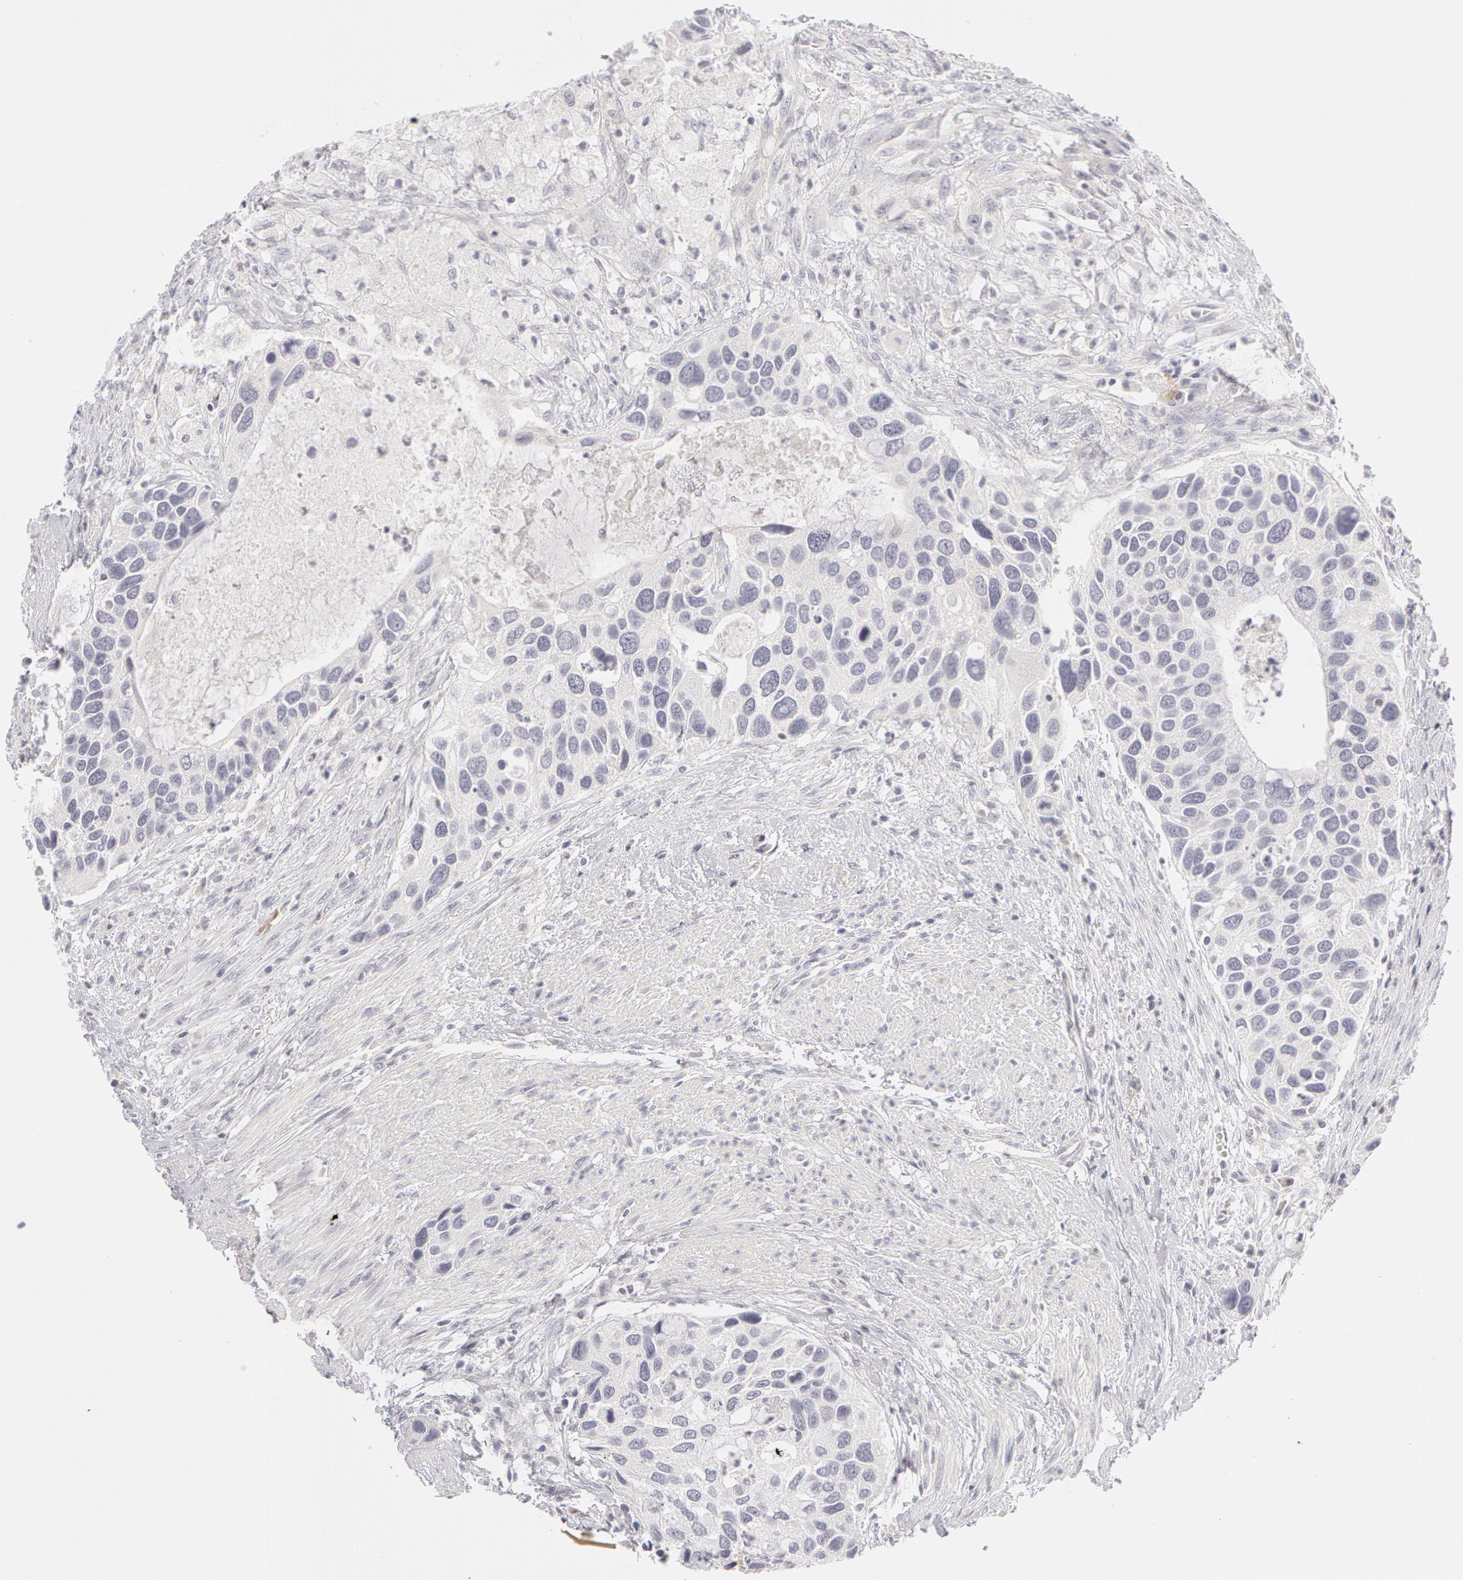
{"staining": {"intensity": "negative", "quantity": "none", "location": "none"}, "tissue": "urothelial cancer", "cell_type": "Tumor cells", "image_type": "cancer", "snomed": [{"axis": "morphology", "description": "Urothelial carcinoma, High grade"}, {"axis": "topography", "description": "Urinary bladder"}], "caption": "A histopathology image of human urothelial cancer is negative for staining in tumor cells. (Brightfield microscopy of DAB (3,3'-diaminobenzidine) immunohistochemistry (IHC) at high magnification).", "gene": "ABCB1", "patient": {"sex": "male", "age": 66}}